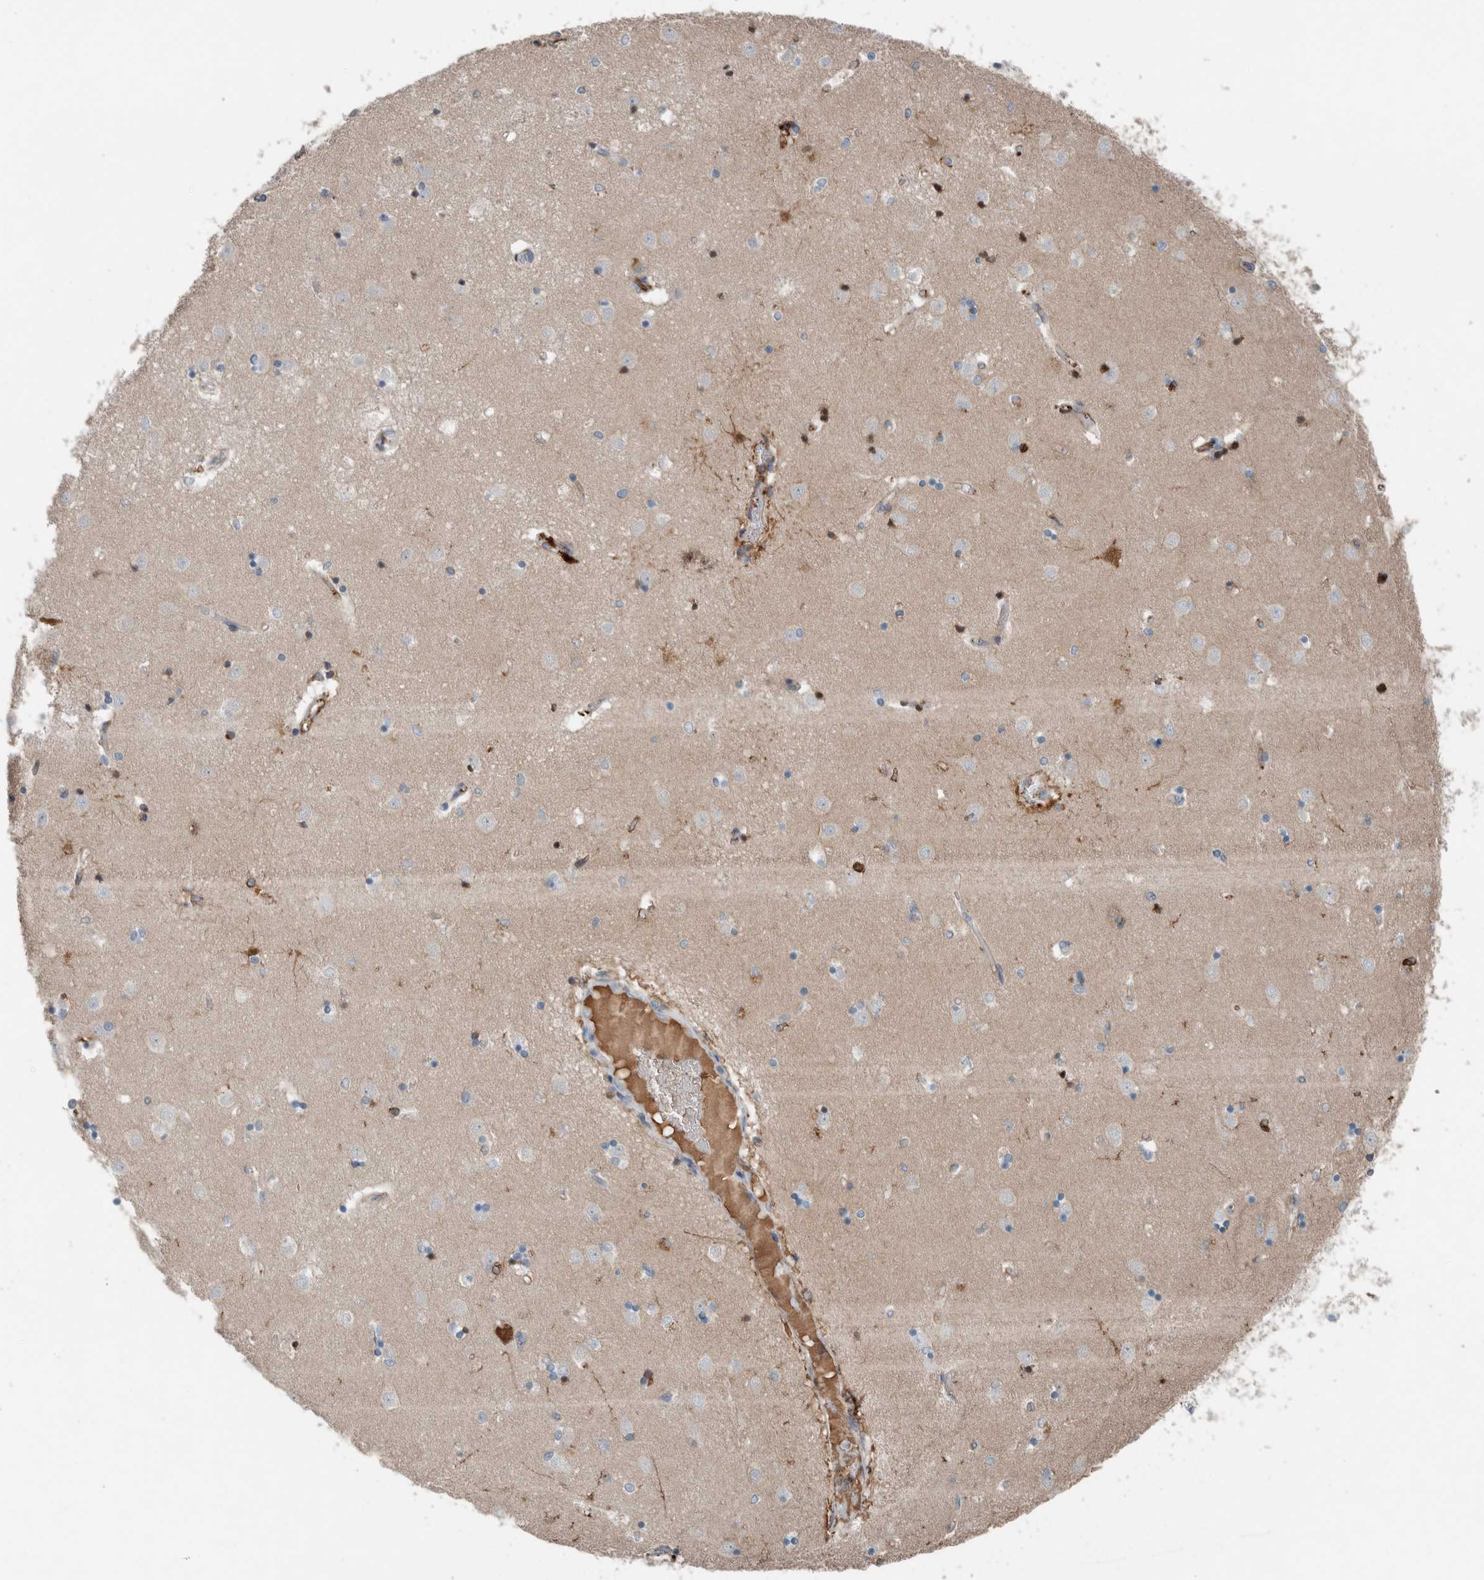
{"staining": {"intensity": "negative", "quantity": "none", "location": "none"}, "tissue": "caudate", "cell_type": "Glial cells", "image_type": "normal", "snomed": [{"axis": "morphology", "description": "Normal tissue, NOS"}, {"axis": "topography", "description": "Lateral ventricle wall"}], "caption": "Immunohistochemistry (IHC) image of normal caudate: human caudate stained with DAB reveals no significant protein staining in glial cells.", "gene": "USP34", "patient": {"sex": "male", "age": 45}}